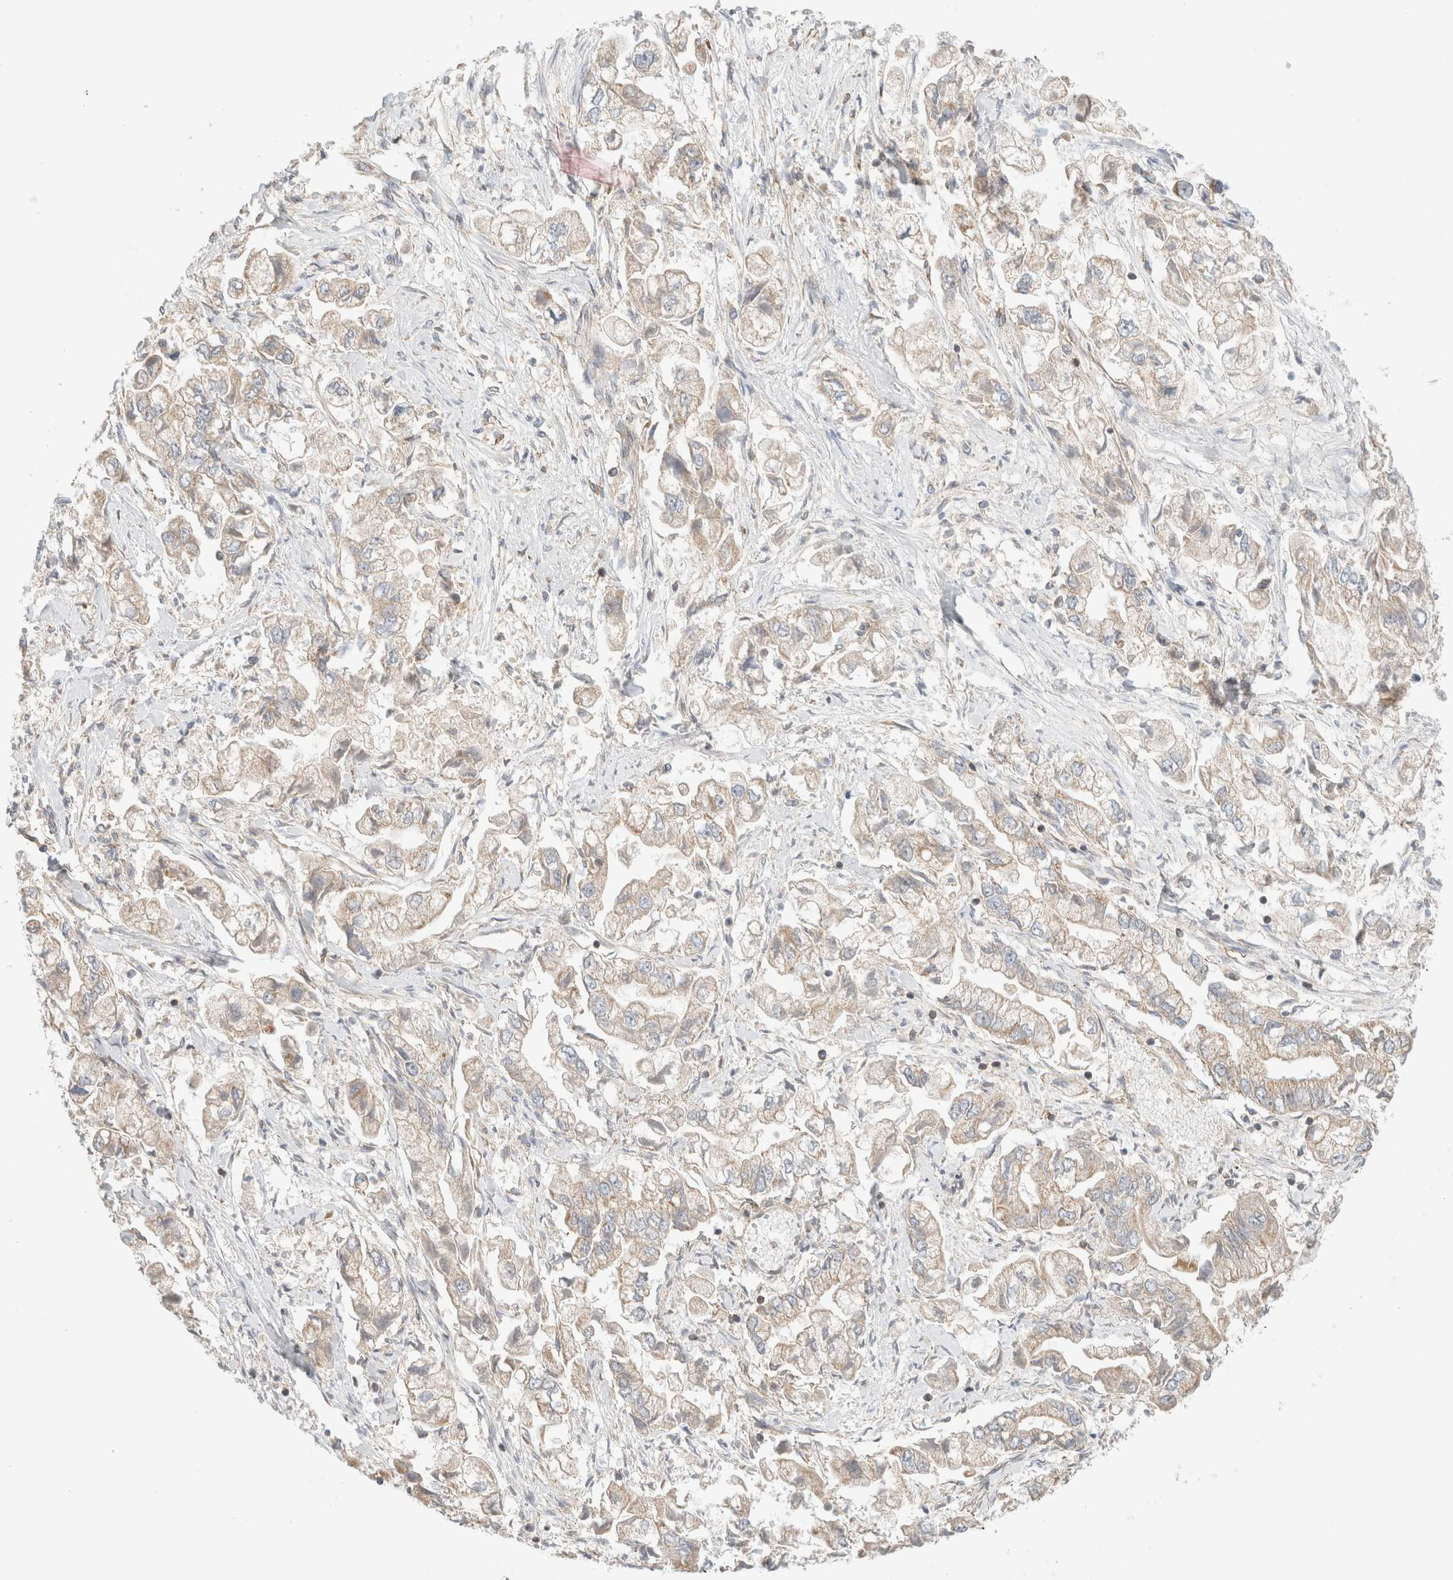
{"staining": {"intensity": "weak", "quantity": "25%-75%", "location": "cytoplasmic/membranous"}, "tissue": "stomach cancer", "cell_type": "Tumor cells", "image_type": "cancer", "snomed": [{"axis": "morphology", "description": "Normal tissue, NOS"}, {"axis": "morphology", "description": "Adenocarcinoma, NOS"}, {"axis": "topography", "description": "Stomach"}], "caption": "Tumor cells show weak cytoplasmic/membranous expression in approximately 25%-75% of cells in stomach cancer (adenocarcinoma).", "gene": "MRM3", "patient": {"sex": "male", "age": 62}}